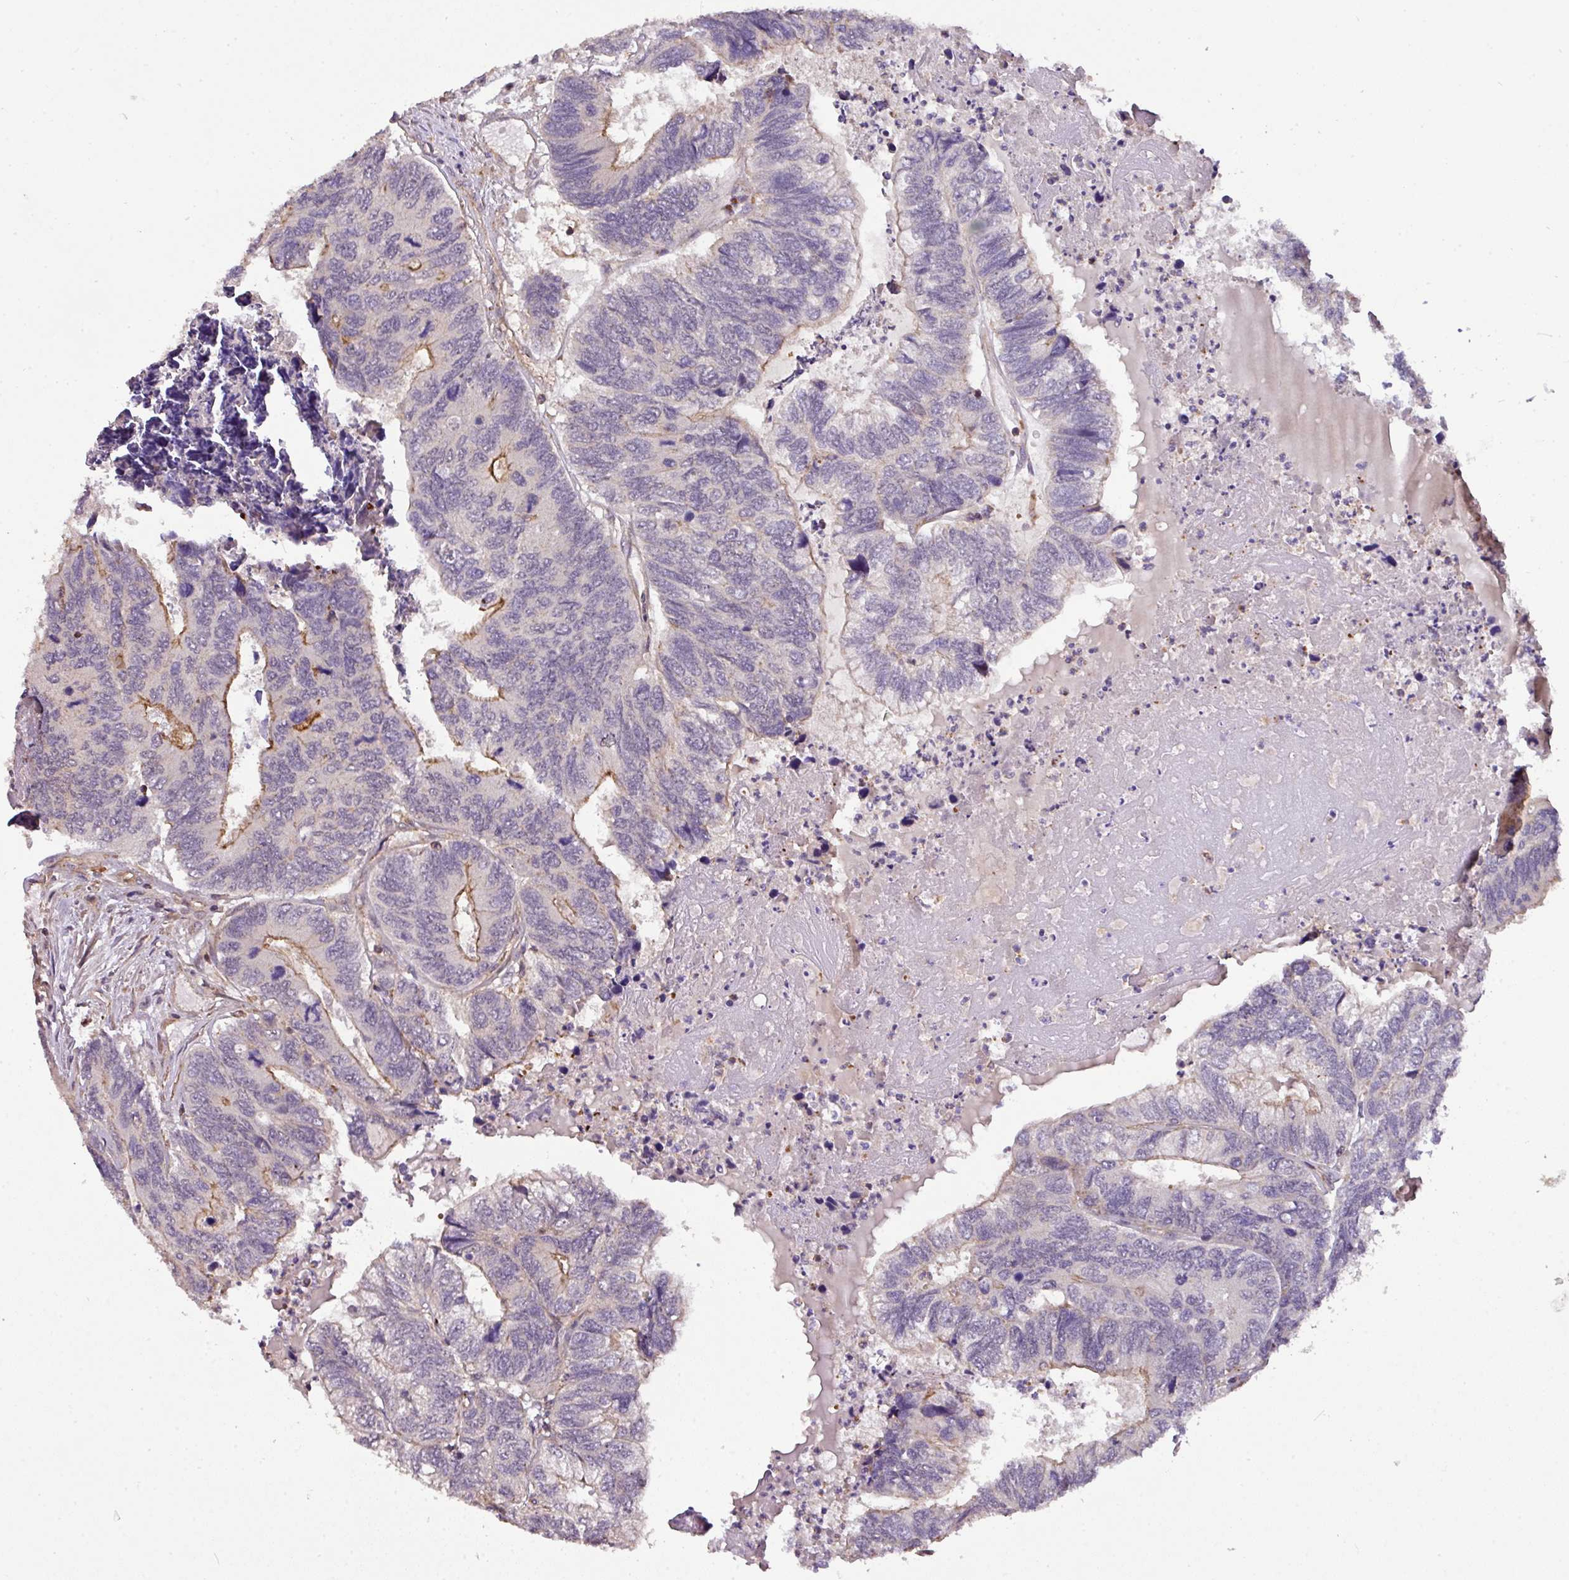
{"staining": {"intensity": "moderate", "quantity": "<25%", "location": "cytoplasmic/membranous"}, "tissue": "colorectal cancer", "cell_type": "Tumor cells", "image_type": "cancer", "snomed": [{"axis": "morphology", "description": "Adenocarcinoma, NOS"}, {"axis": "topography", "description": "Colon"}], "caption": "DAB (3,3'-diaminobenzidine) immunohistochemical staining of colorectal cancer (adenocarcinoma) reveals moderate cytoplasmic/membranous protein staining in approximately <25% of tumor cells. (brown staining indicates protein expression, while blue staining denotes nuclei).", "gene": "CASS4", "patient": {"sex": "female", "age": 67}}